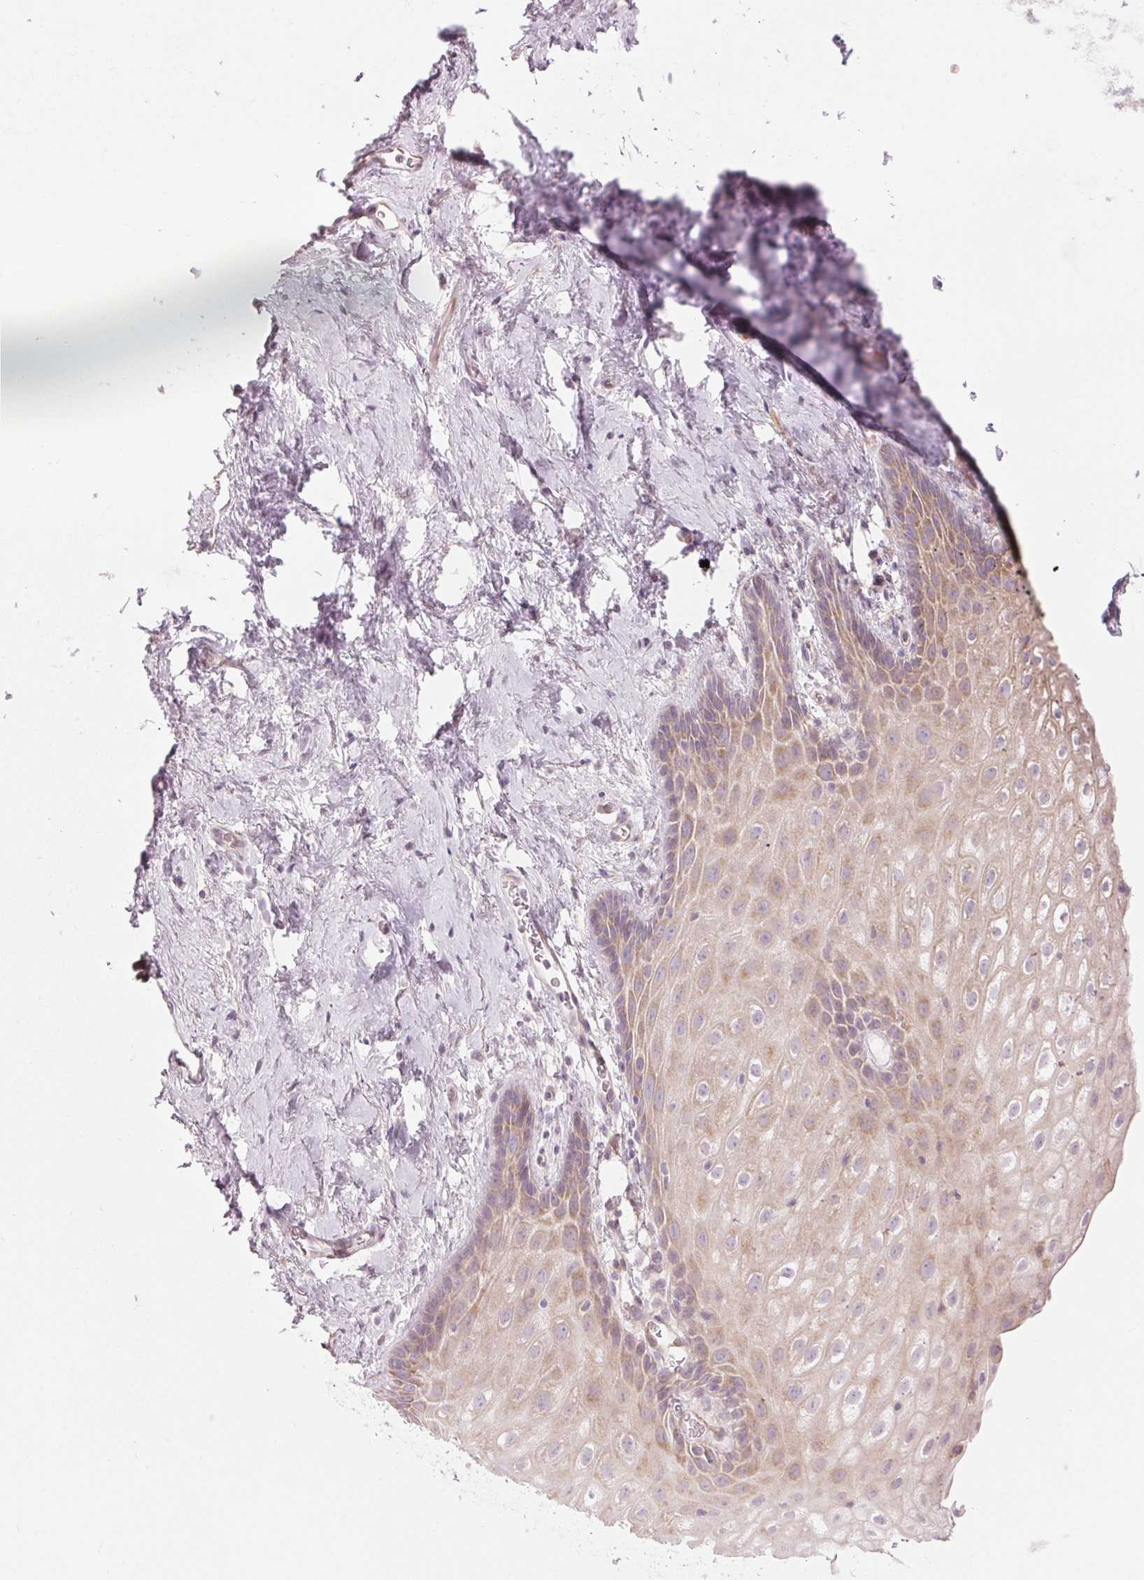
{"staining": {"intensity": "weak", "quantity": "25%-75%", "location": "cytoplasmic/membranous"}, "tissue": "vagina", "cell_type": "Squamous epithelial cells", "image_type": "normal", "snomed": [{"axis": "morphology", "description": "Normal tissue, NOS"}, {"axis": "morphology", "description": "Adenocarcinoma, NOS"}, {"axis": "topography", "description": "Rectum"}, {"axis": "topography", "description": "Vagina"}, {"axis": "topography", "description": "Peripheral nerve tissue"}], "caption": "Immunohistochemistry (IHC) micrograph of benign vagina: human vagina stained using IHC shows low levels of weak protein expression localized specifically in the cytoplasmic/membranous of squamous epithelial cells, appearing as a cytoplasmic/membranous brown color.", "gene": "GNMT", "patient": {"sex": "female", "age": 71}}